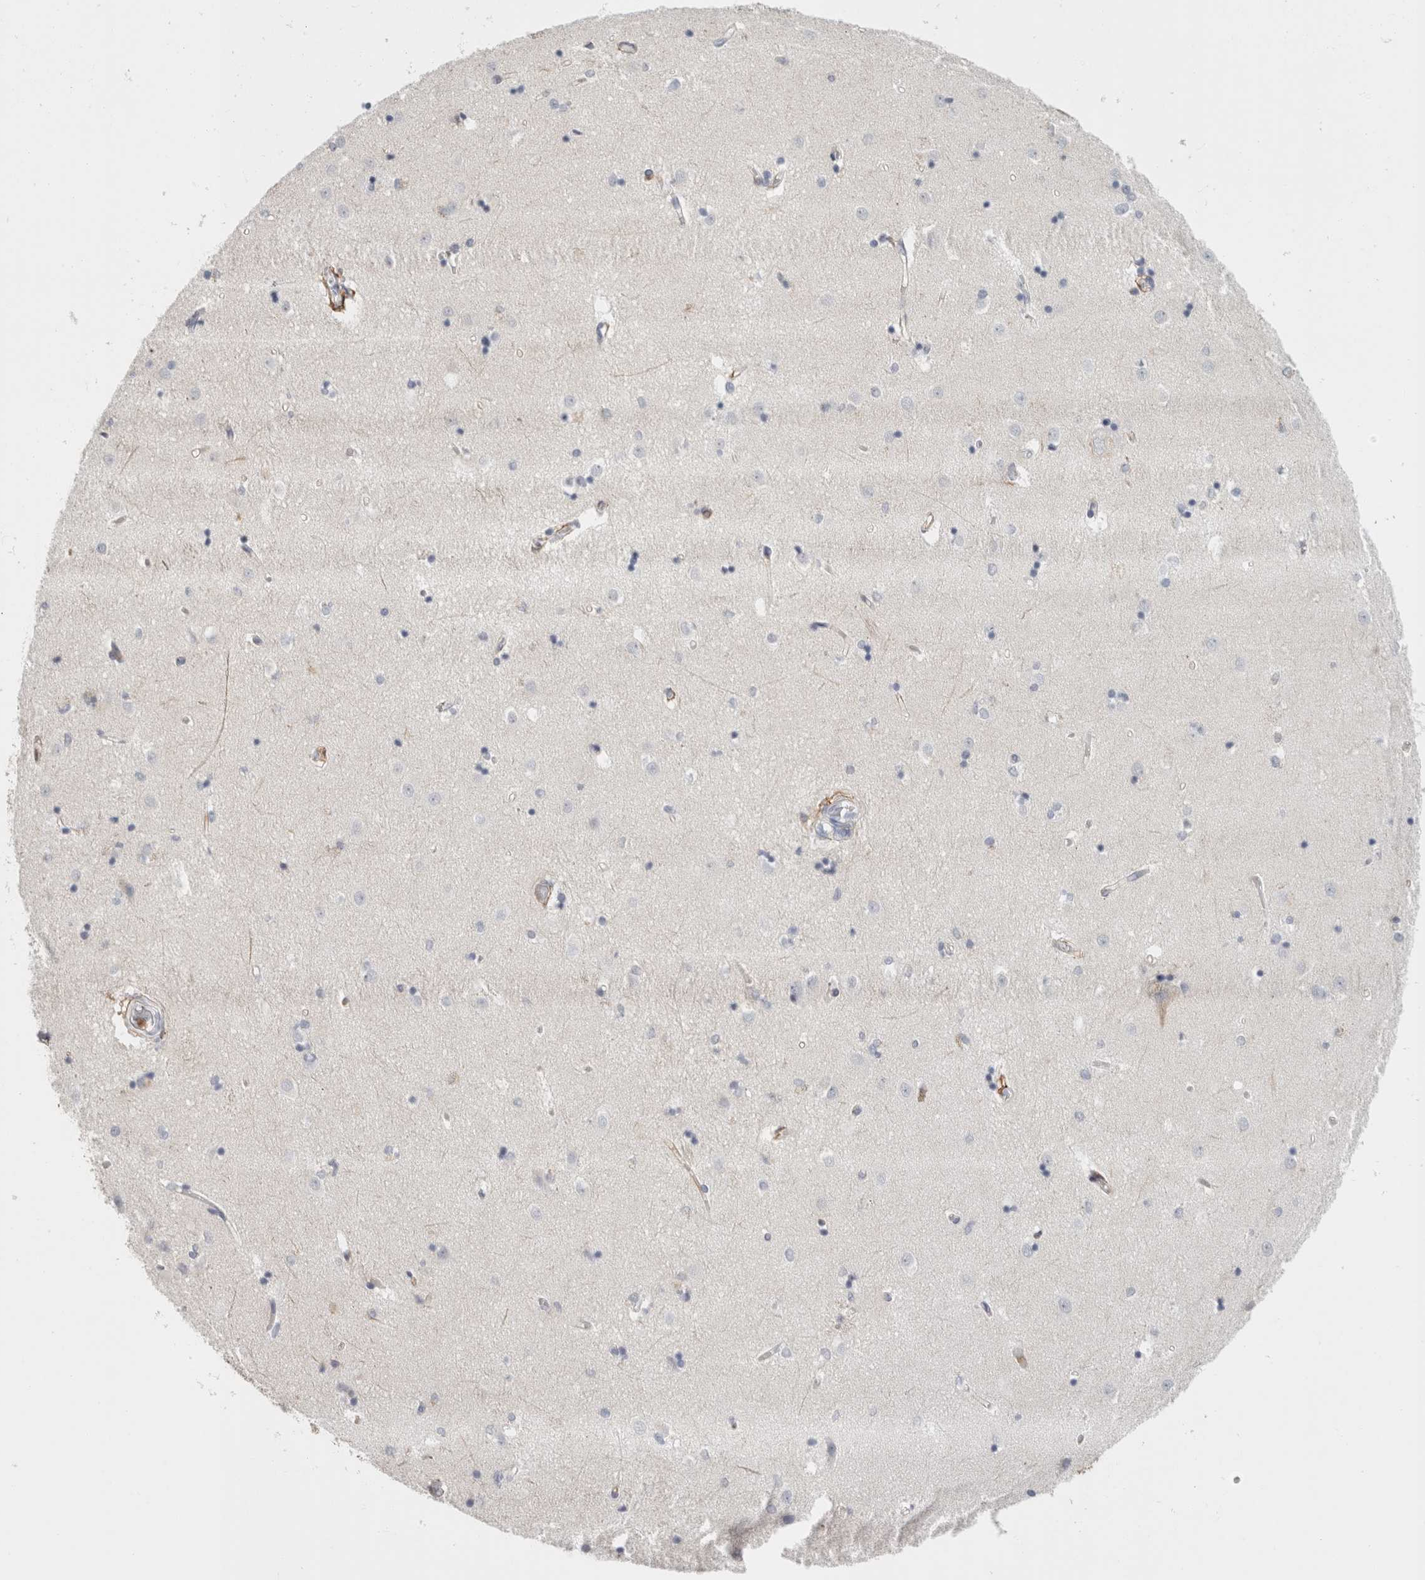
{"staining": {"intensity": "negative", "quantity": "none", "location": "none"}, "tissue": "caudate", "cell_type": "Glial cells", "image_type": "normal", "snomed": [{"axis": "morphology", "description": "Normal tissue, NOS"}, {"axis": "topography", "description": "Lateral ventricle wall"}], "caption": "This micrograph is of normal caudate stained with immunohistochemistry (IHC) to label a protein in brown with the nuclei are counter-stained blue. There is no staining in glial cells.", "gene": "P2RY2", "patient": {"sex": "male", "age": 45}}